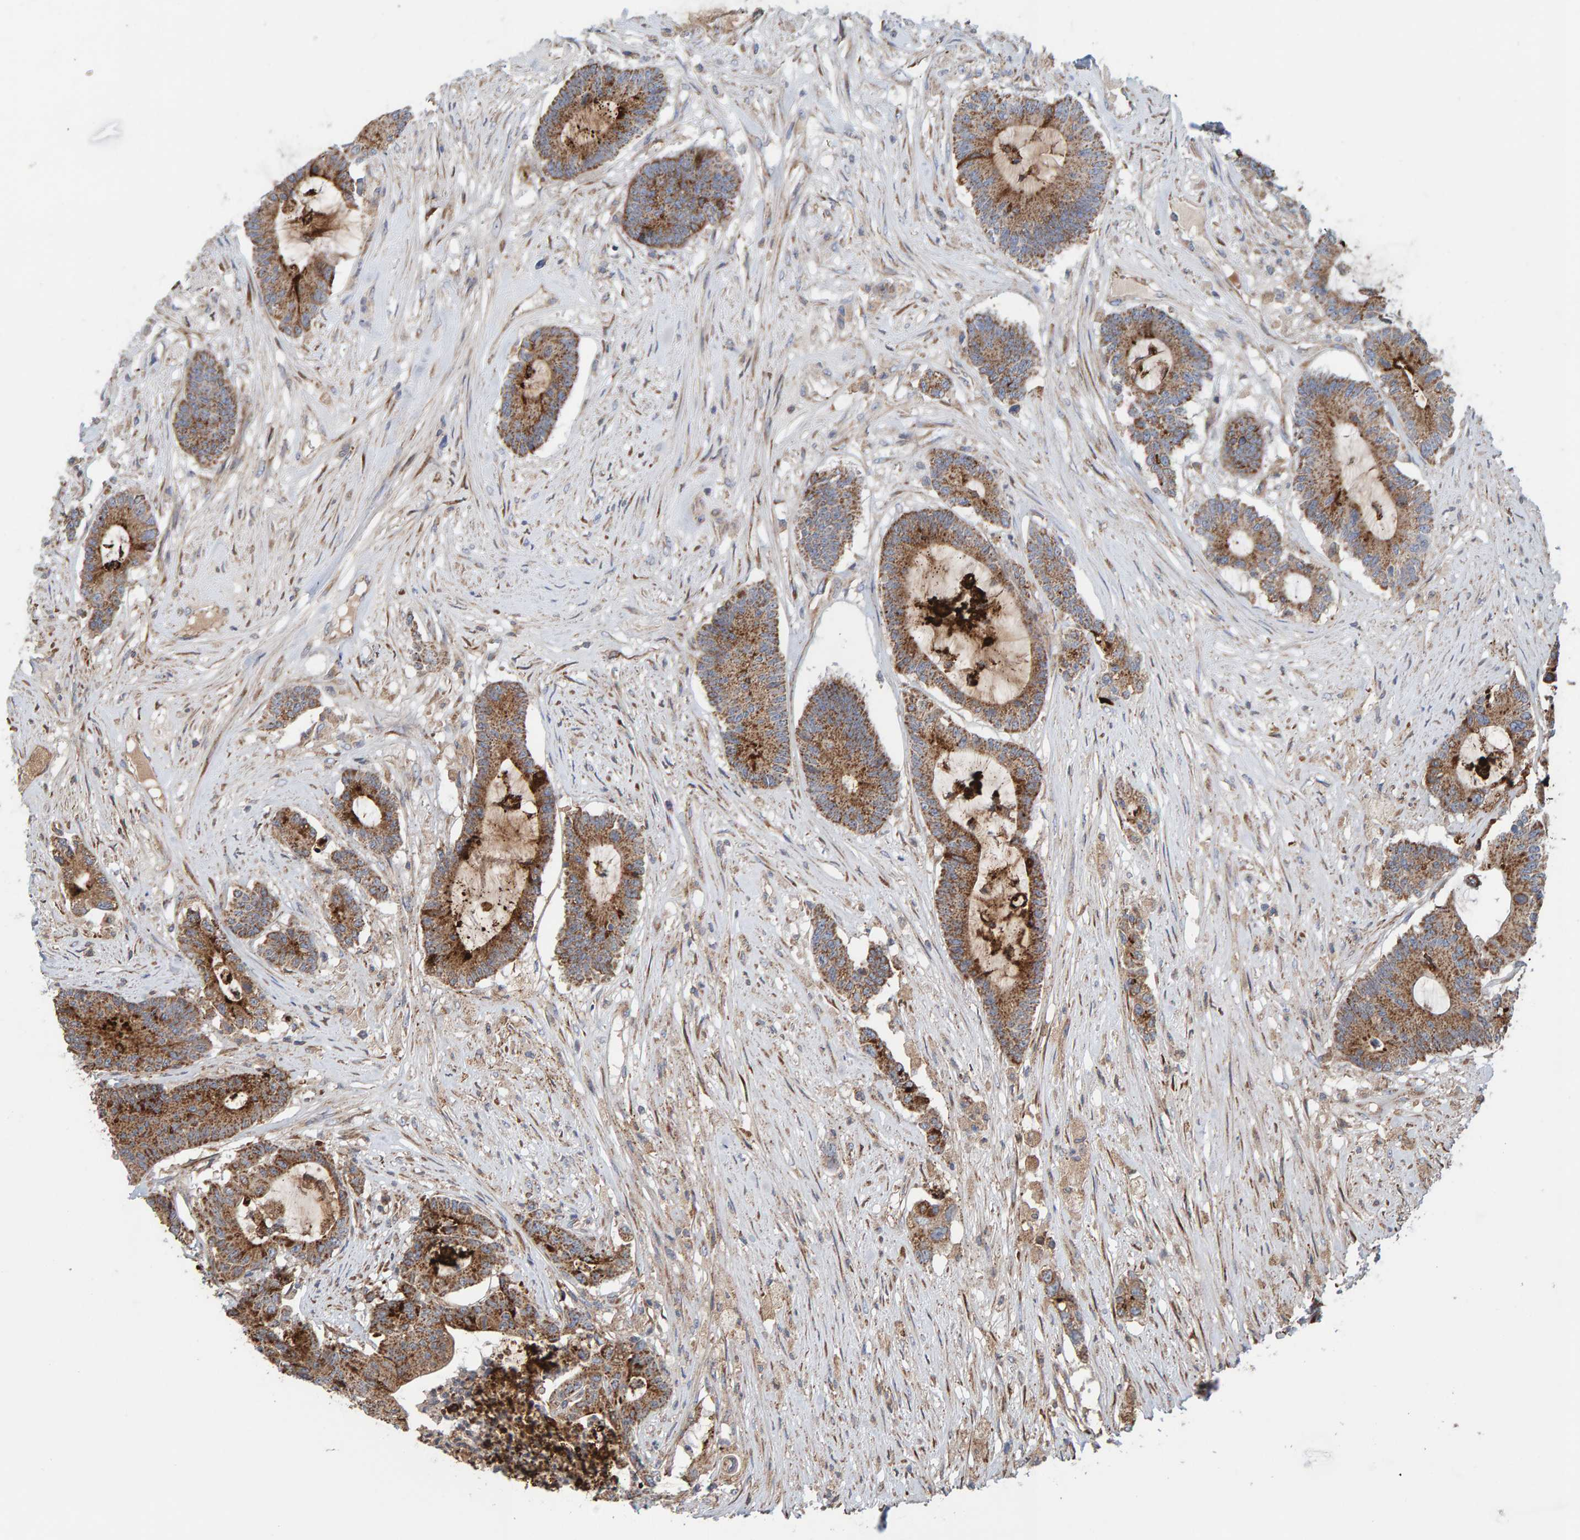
{"staining": {"intensity": "moderate", "quantity": ">75%", "location": "cytoplasmic/membranous"}, "tissue": "colorectal cancer", "cell_type": "Tumor cells", "image_type": "cancer", "snomed": [{"axis": "morphology", "description": "Adenocarcinoma, NOS"}, {"axis": "topography", "description": "Colon"}], "caption": "A micrograph of colorectal cancer (adenocarcinoma) stained for a protein demonstrates moderate cytoplasmic/membranous brown staining in tumor cells.", "gene": "MRPL45", "patient": {"sex": "female", "age": 84}}